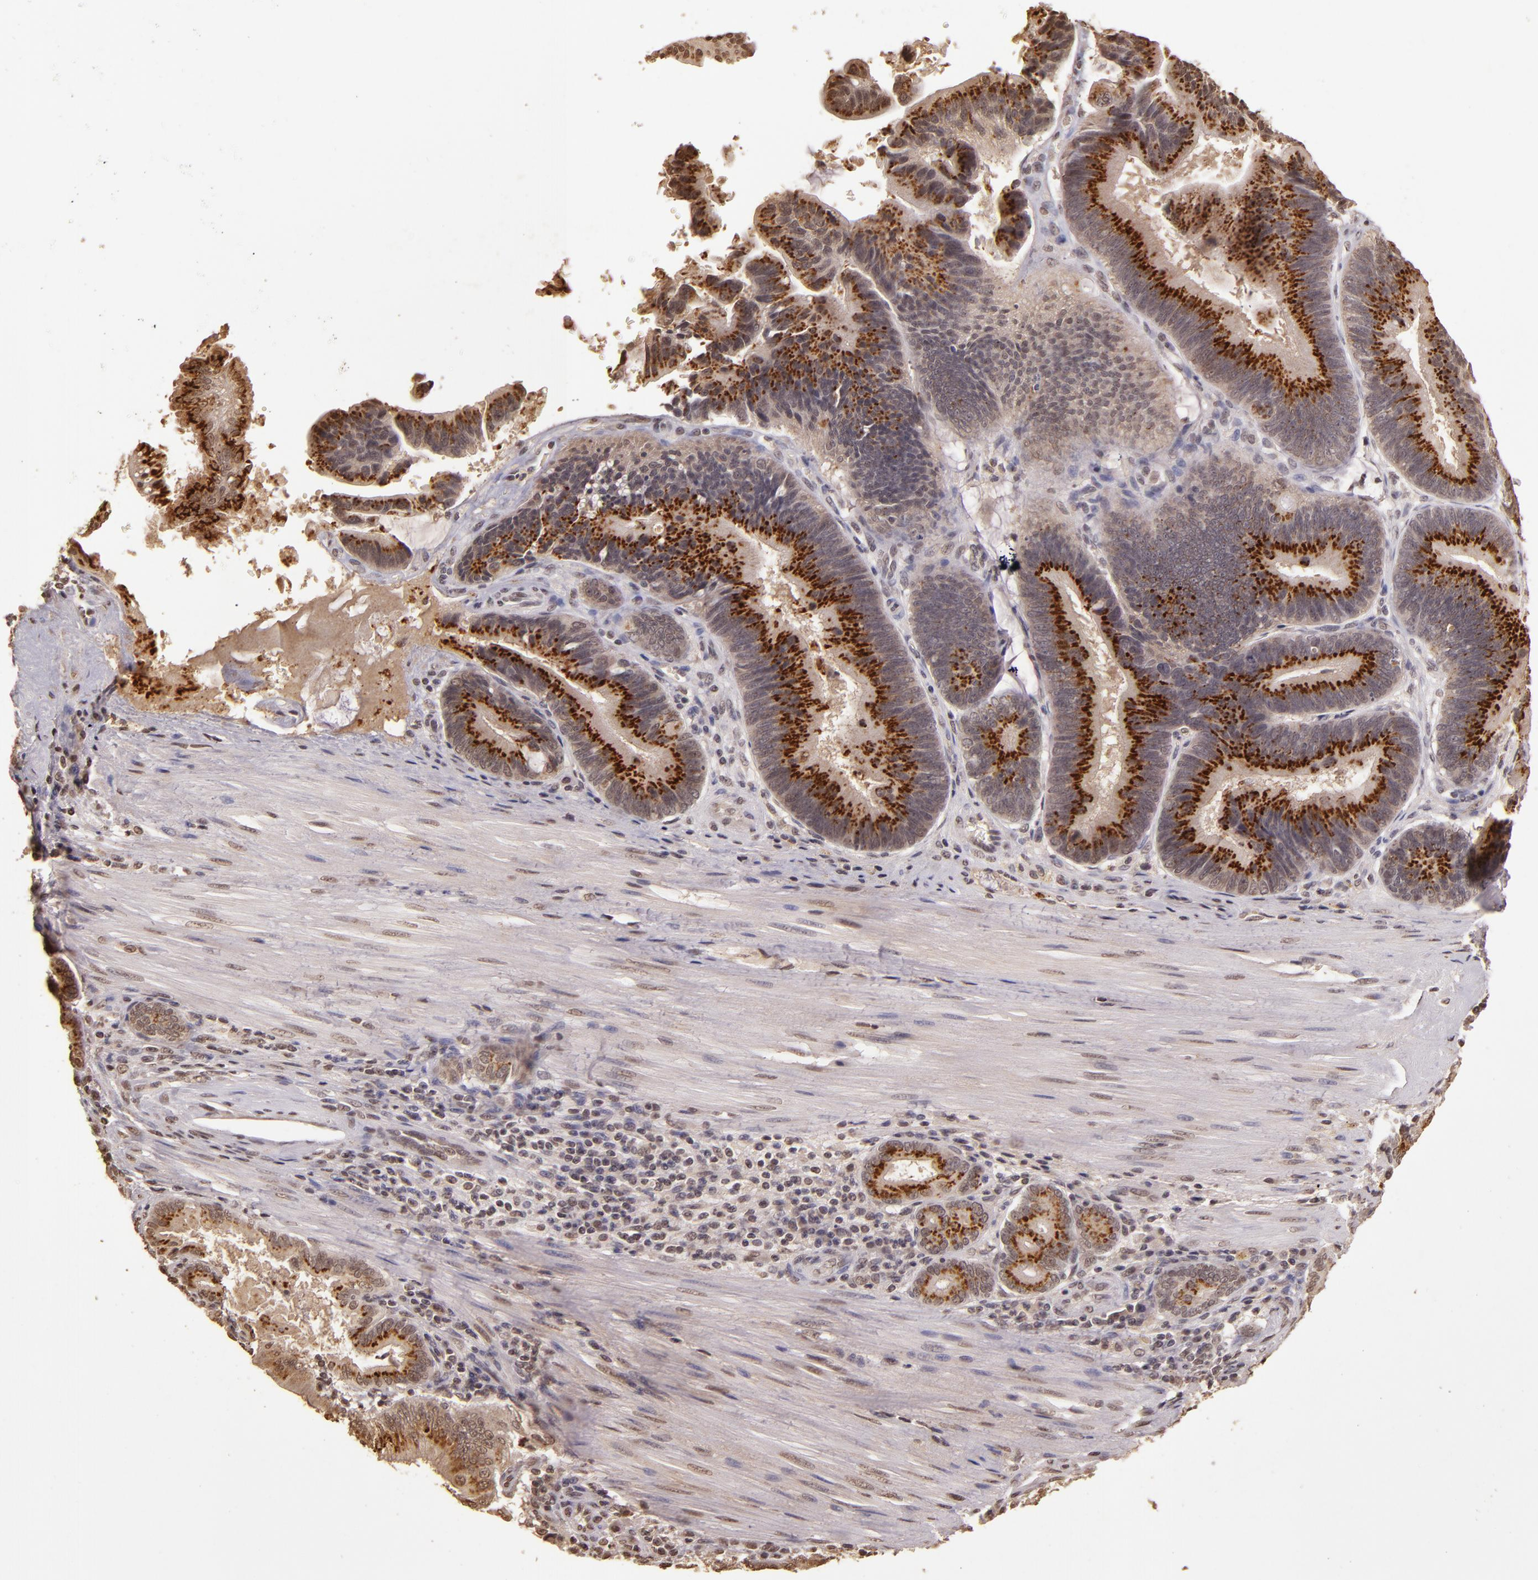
{"staining": {"intensity": "moderate", "quantity": ">75%", "location": "cytoplasmic/membranous,nuclear"}, "tissue": "pancreatic cancer", "cell_type": "Tumor cells", "image_type": "cancer", "snomed": [{"axis": "morphology", "description": "Adenocarcinoma, NOS"}, {"axis": "topography", "description": "Pancreas"}], "caption": "Immunohistochemical staining of adenocarcinoma (pancreatic) displays medium levels of moderate cytoplasmic/membranous and nuclear protein staining in approximately >75% of tumor cells. Using DAB (brown) and hematoxylin (blue) stains, captured at high magnification using brightfield microscopy.", "gene": "CUL1", "patient": {"sex": "male", "age": 82}}